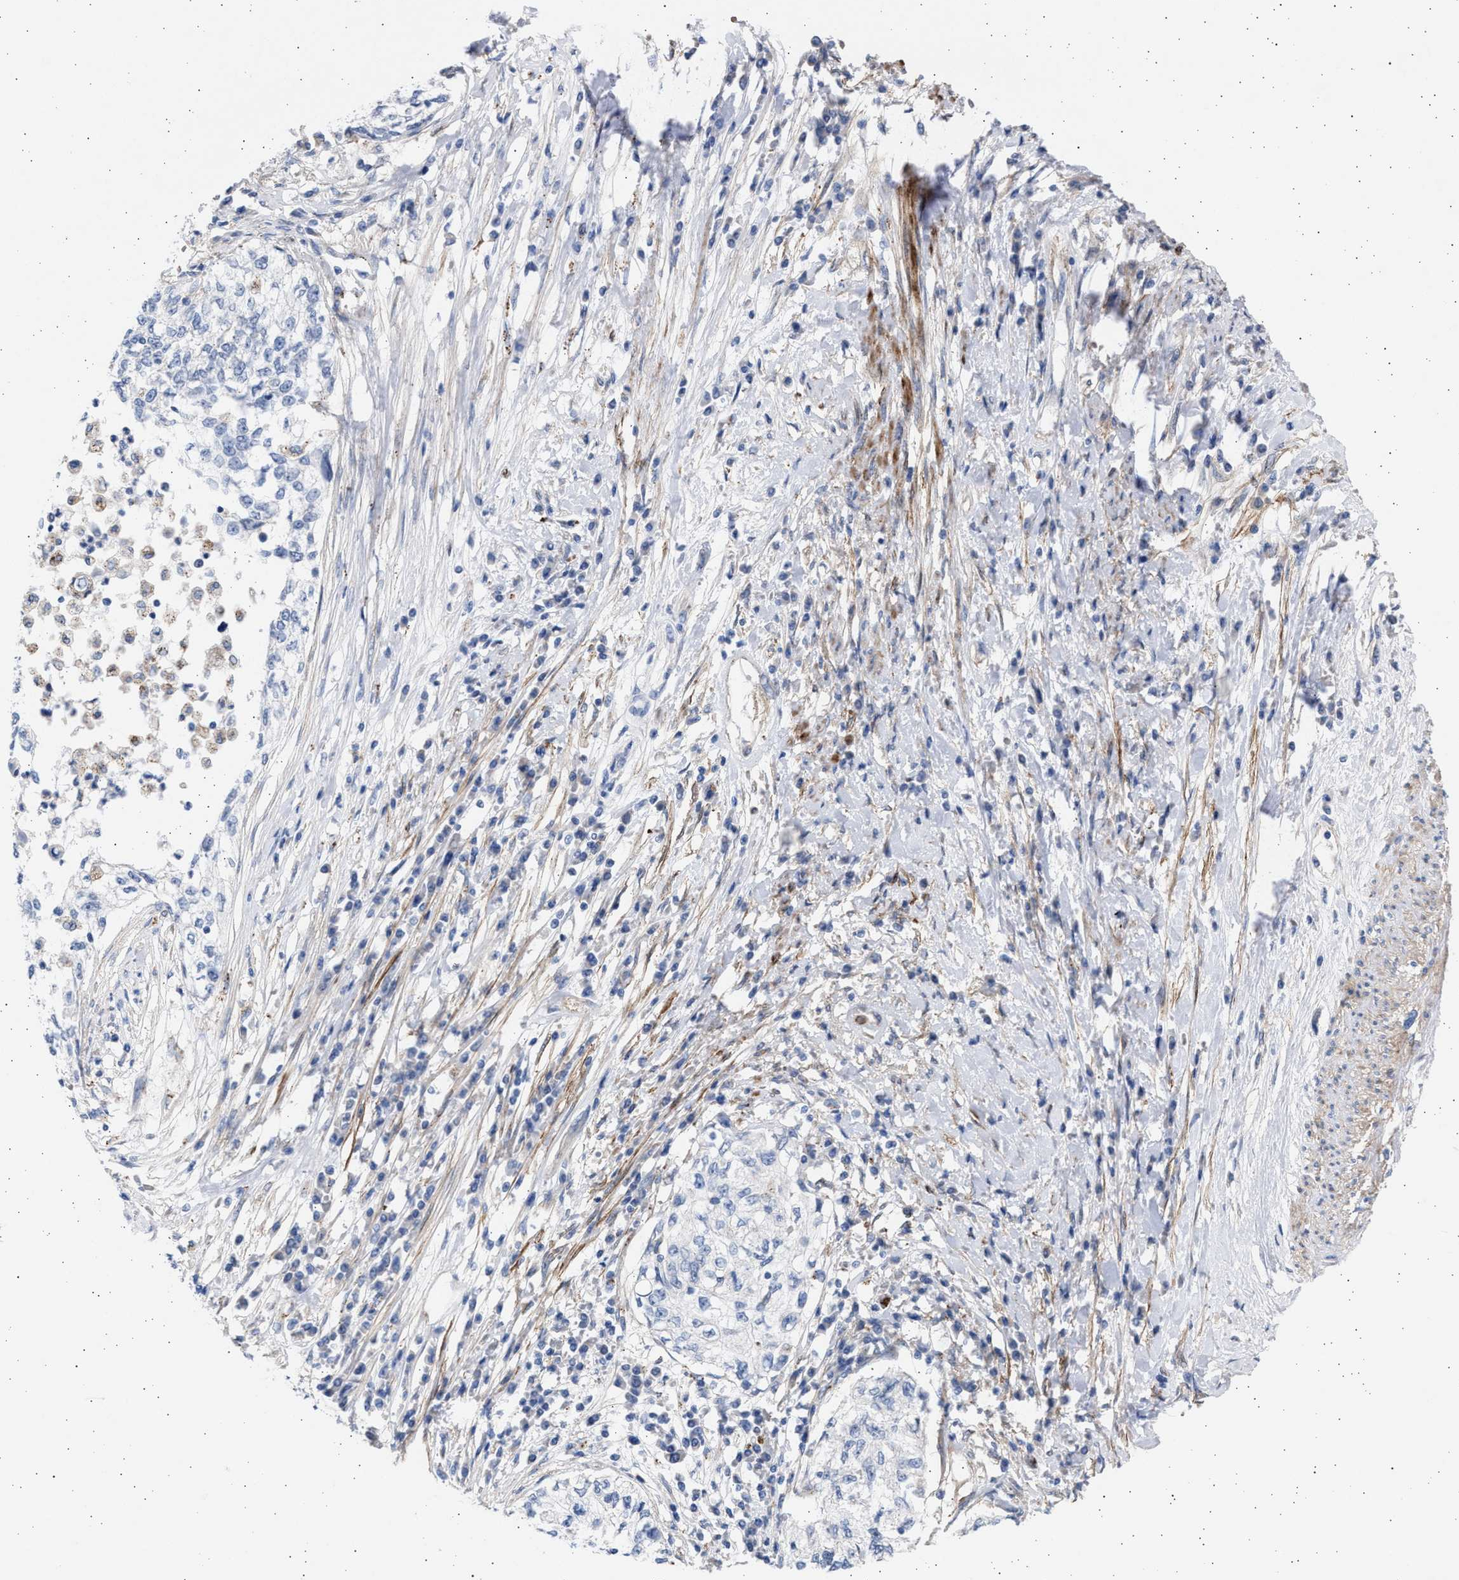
{"staining": {"intensity": "negative", "quantity": "none", "location": "none"}, "tissue": "cervical cancer", "cell_type": "Tumor cells", "image_type": "cancer", "snomed": [{"axis": "morphology", "description": "Squamous cell carcinoma, NOS"}, {"axis": "topography", "description": "Cervix"}], "caption": "Tumor cells show no significant protein positivity in cervical squamous cell carcinoma.", "gene": "NBR1", "patient": {"sex": "female", "age": 57}}